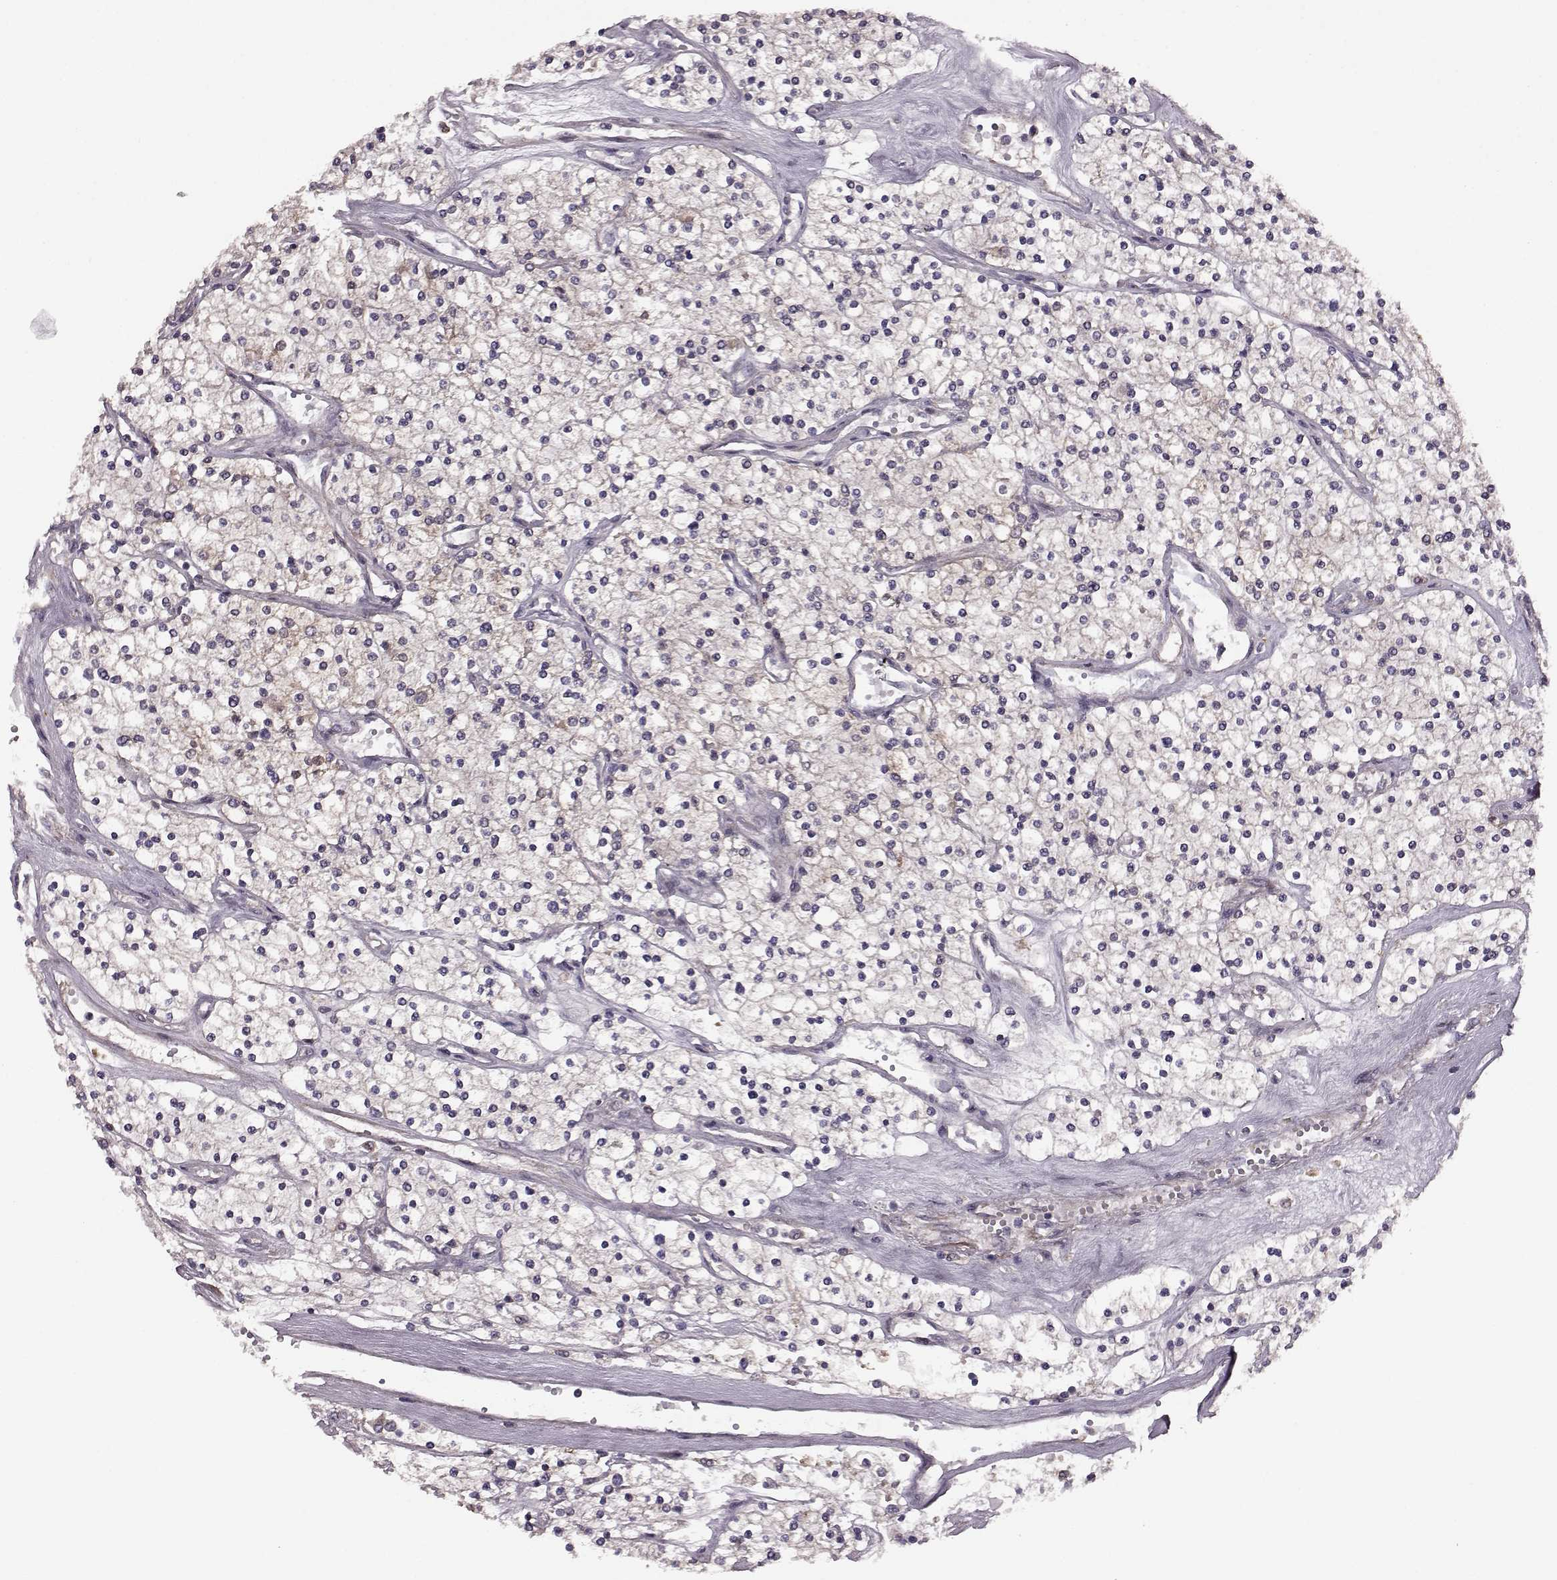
{"staining": {"intensity": "weak", "quantity": ">75%", "location": "cytoplasmic/membranous"}, "tissue": "renal cancer", "cell_type": "Tumor cells", "image_type": "cancer", "snomed": [{"axis": "morphology", "description": "Adenocarcinoma, NOS"}, {"axis": "topography", "description": "Kidney"}], "caption": "A brown stain shows weak cytoplasmic/membranous expression of a protein in adenocarcinoma (renal) tumor cells.", "gene": "FNIP2", "patient": {"sex": "male", "age": 80}}